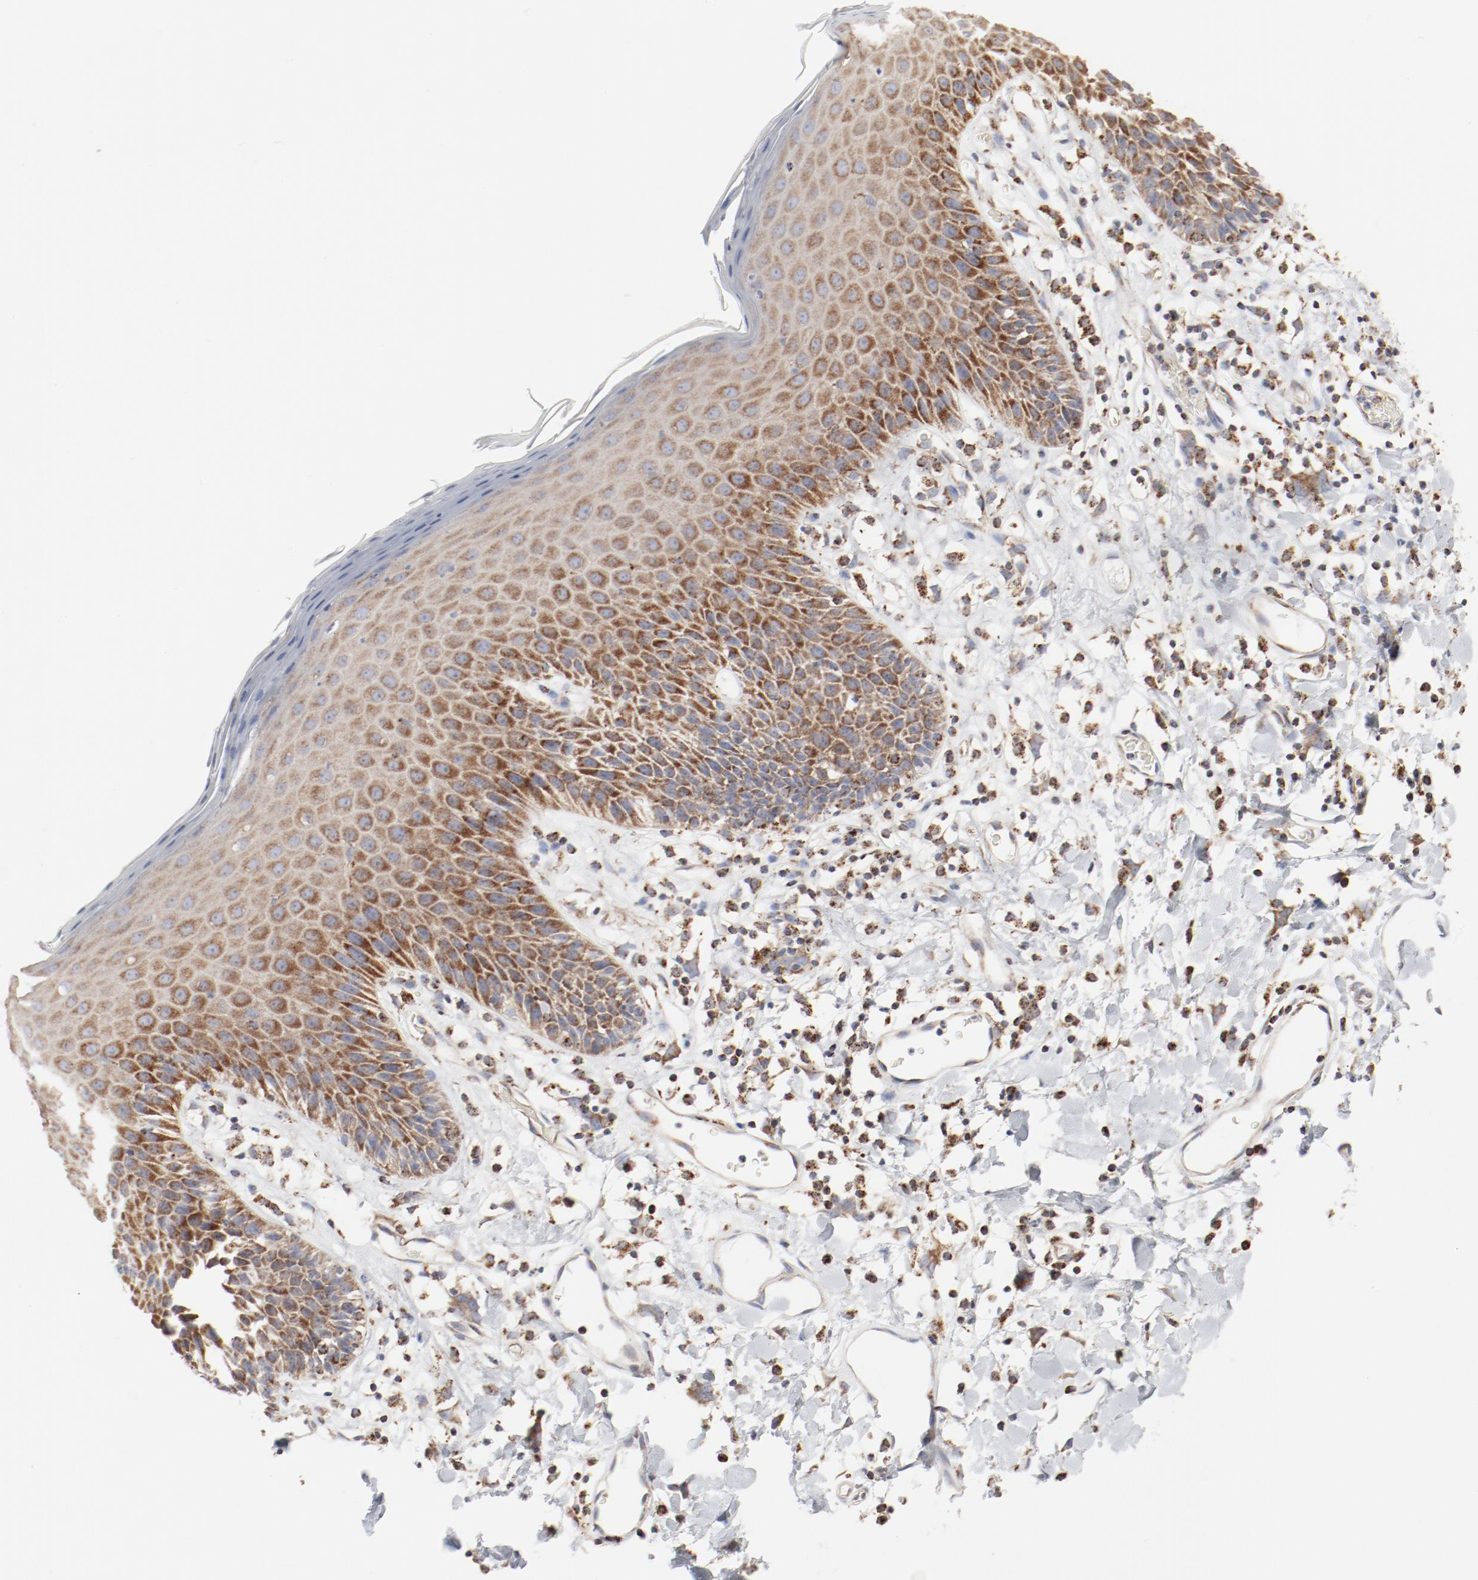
{"staining": {"intensity": "moderate", "quantity": ">75%", "location": "cytoplasmic/membranous"}, "tissue": "skin", "cell_type": "Epidermal cells", "image_type": "normal", "snomed": [{"axis": "morphology", "description": "Normal tissue, NOS"}, {"axis": "topography", "description": "Vulva"}, {"axis": "topography", "description": "Peripheral nerve tissue"}], "caption": "A brown stain shows moderate cytoplasmic/membranous staining of a protein in epidermal cells of normal human skin. (DAB (3,3'-diaminobenzidine) = brown stain, brightfield microscopy at high magnification).", "gene": "SETD3", "patient": {"sex": "female", "age": 68}}